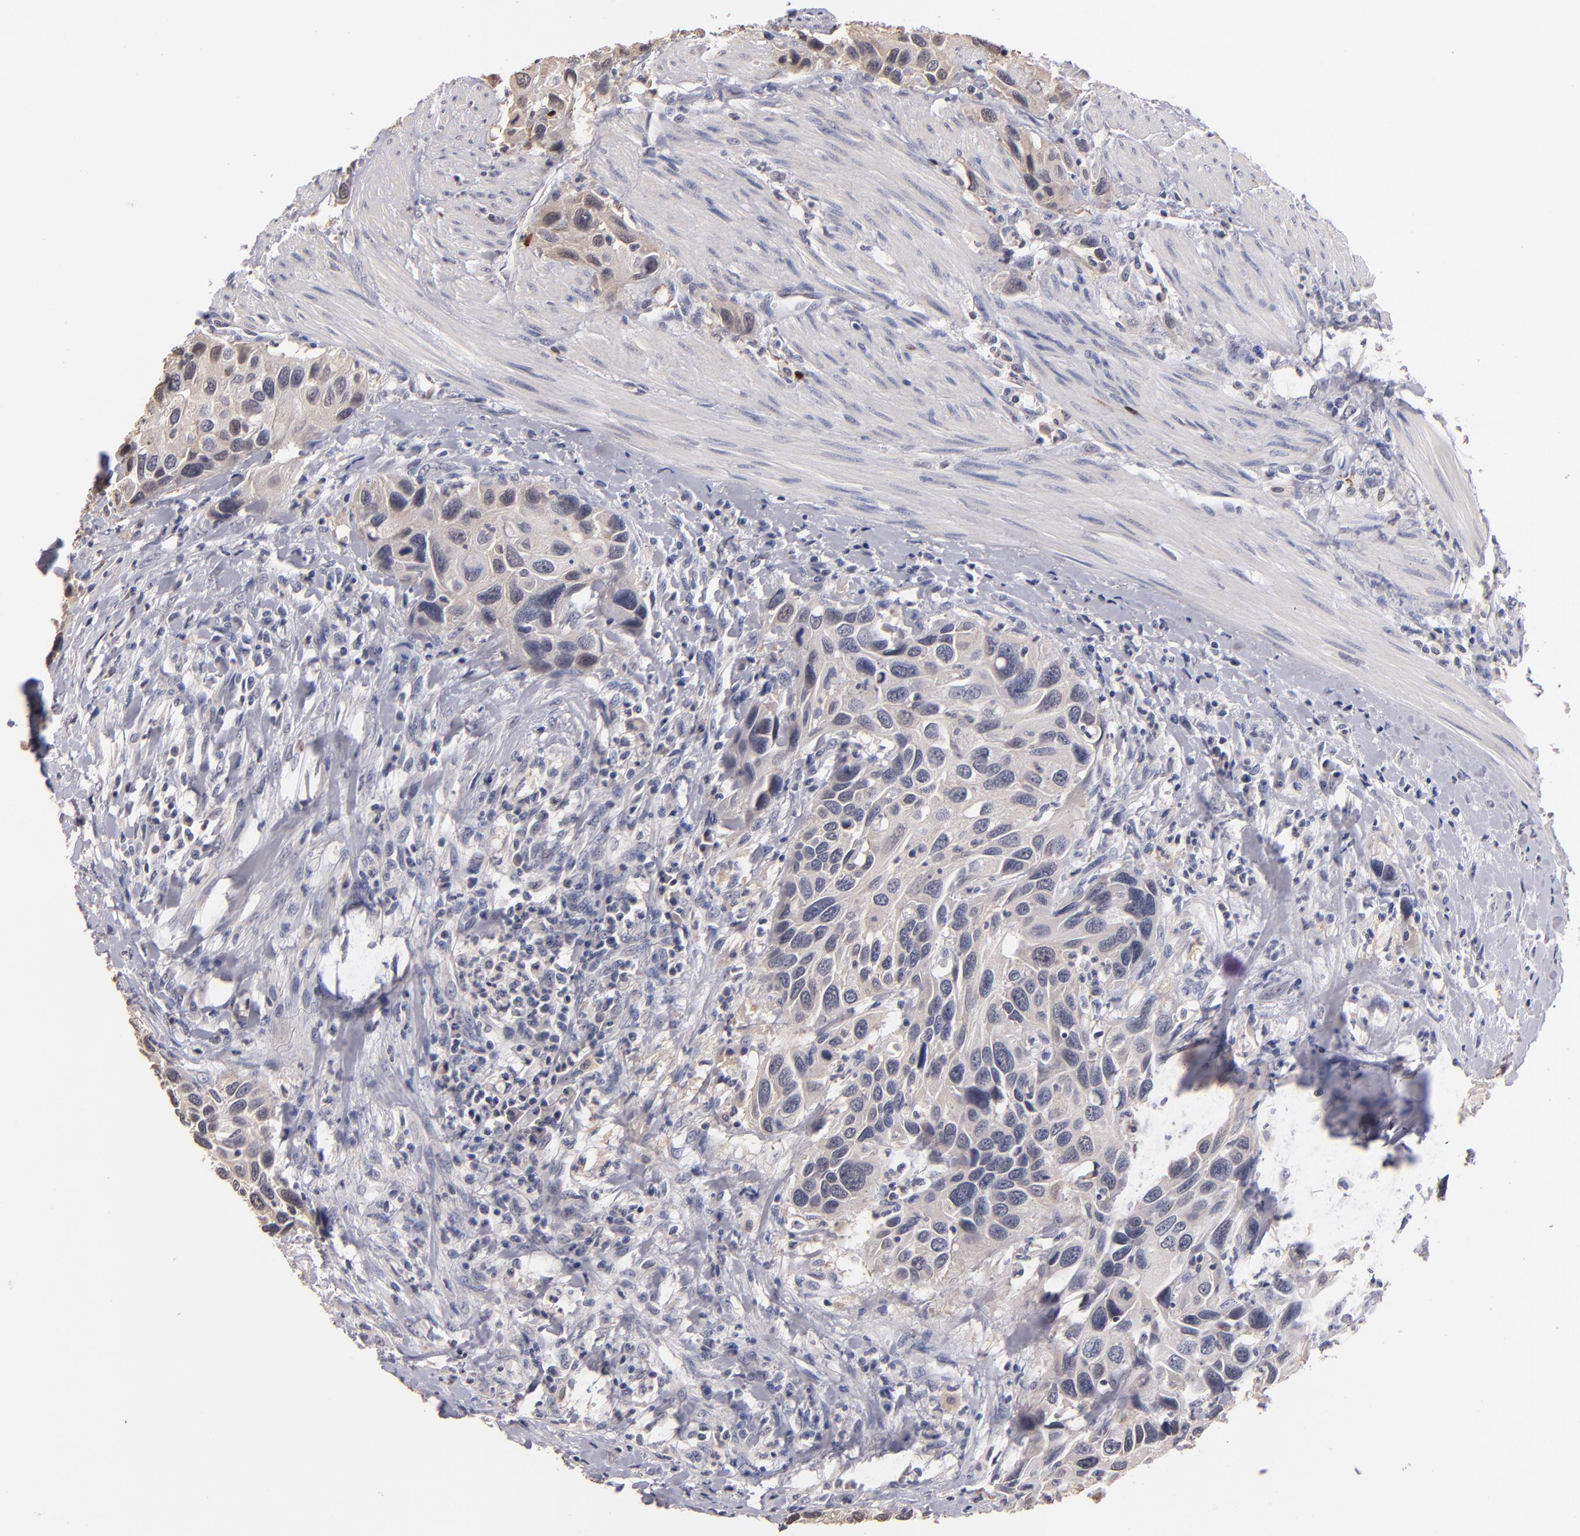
{"staining": {"intensity": "weak", "quantity": "<25%", "location": "cytoplasmic/membranous,nuclear"}, "tissue": "urothelial cancer", "cell_type": "Tumor cells", "image_type": "cancer", "snomed": [{"axis": "morphology", "description": "Urothelial carcinoma, High grade"}, {"axis": "topography", "description": "Urinary bladder"}], "caption": "There is no significant staining in tumor cells of urothelial cancer.", "gene": "S100A1", "patient": {"sex": "male", "age": 66}}